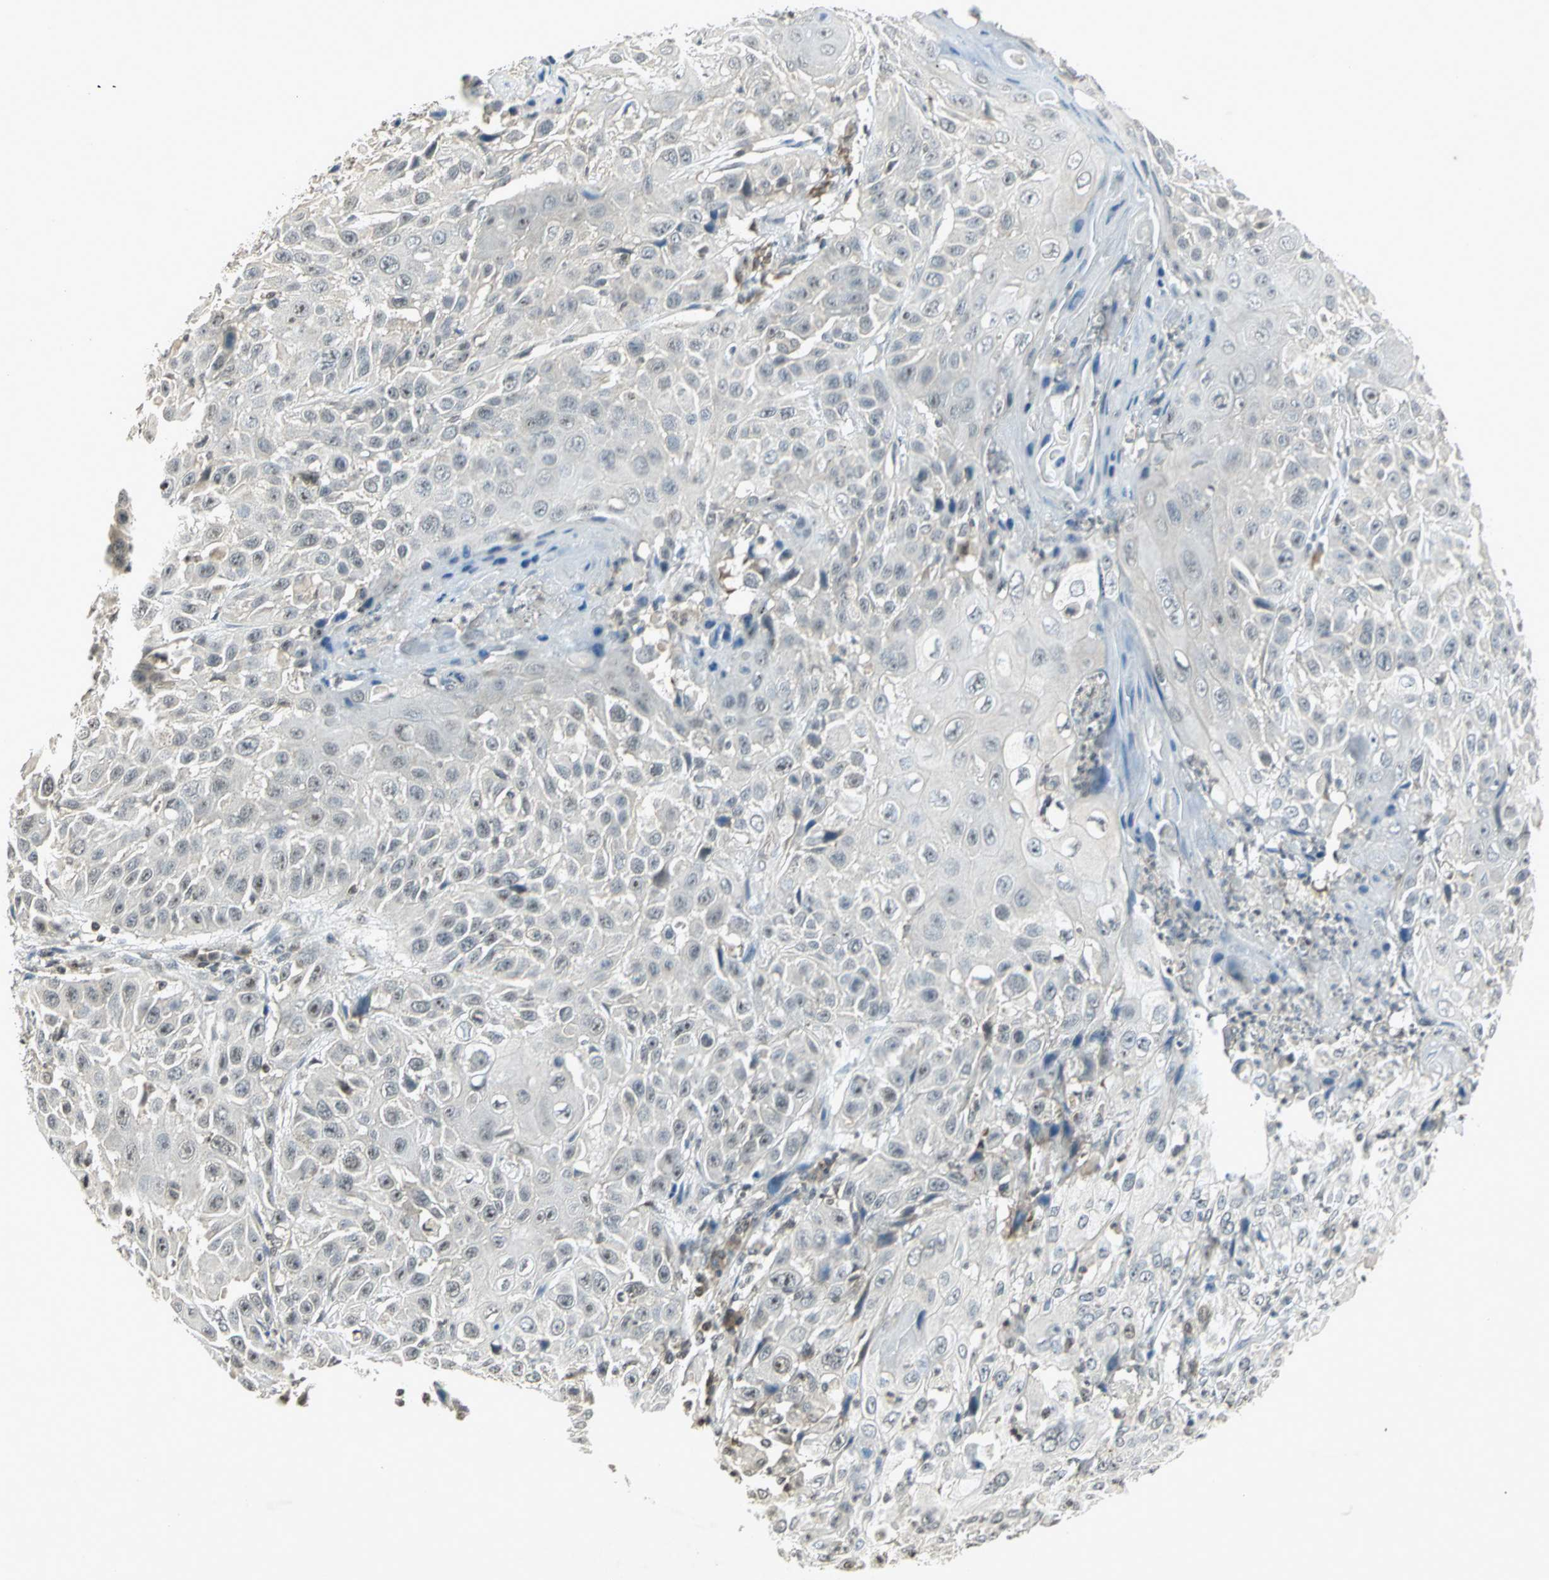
{"staining": {"intensity": "negative", "quantity": "none", "location": "none"}, "tissue": "cervical cancer", "cell_type": "Tumor cells", "image_type": "cancer", "snomed": [{"axis": "morphology", "description": "Squamous cell carcinoma, NOS"}, {"axis": "topography", "description": "Cervix"}], "caption": "This is an immunohistochemistry photomicrograph of human cervical cancer (squamous cell carcinoma). There is no expression in tumor cells.", "gene": "IL16", "patient": {"sex": "female", "age": 39}}